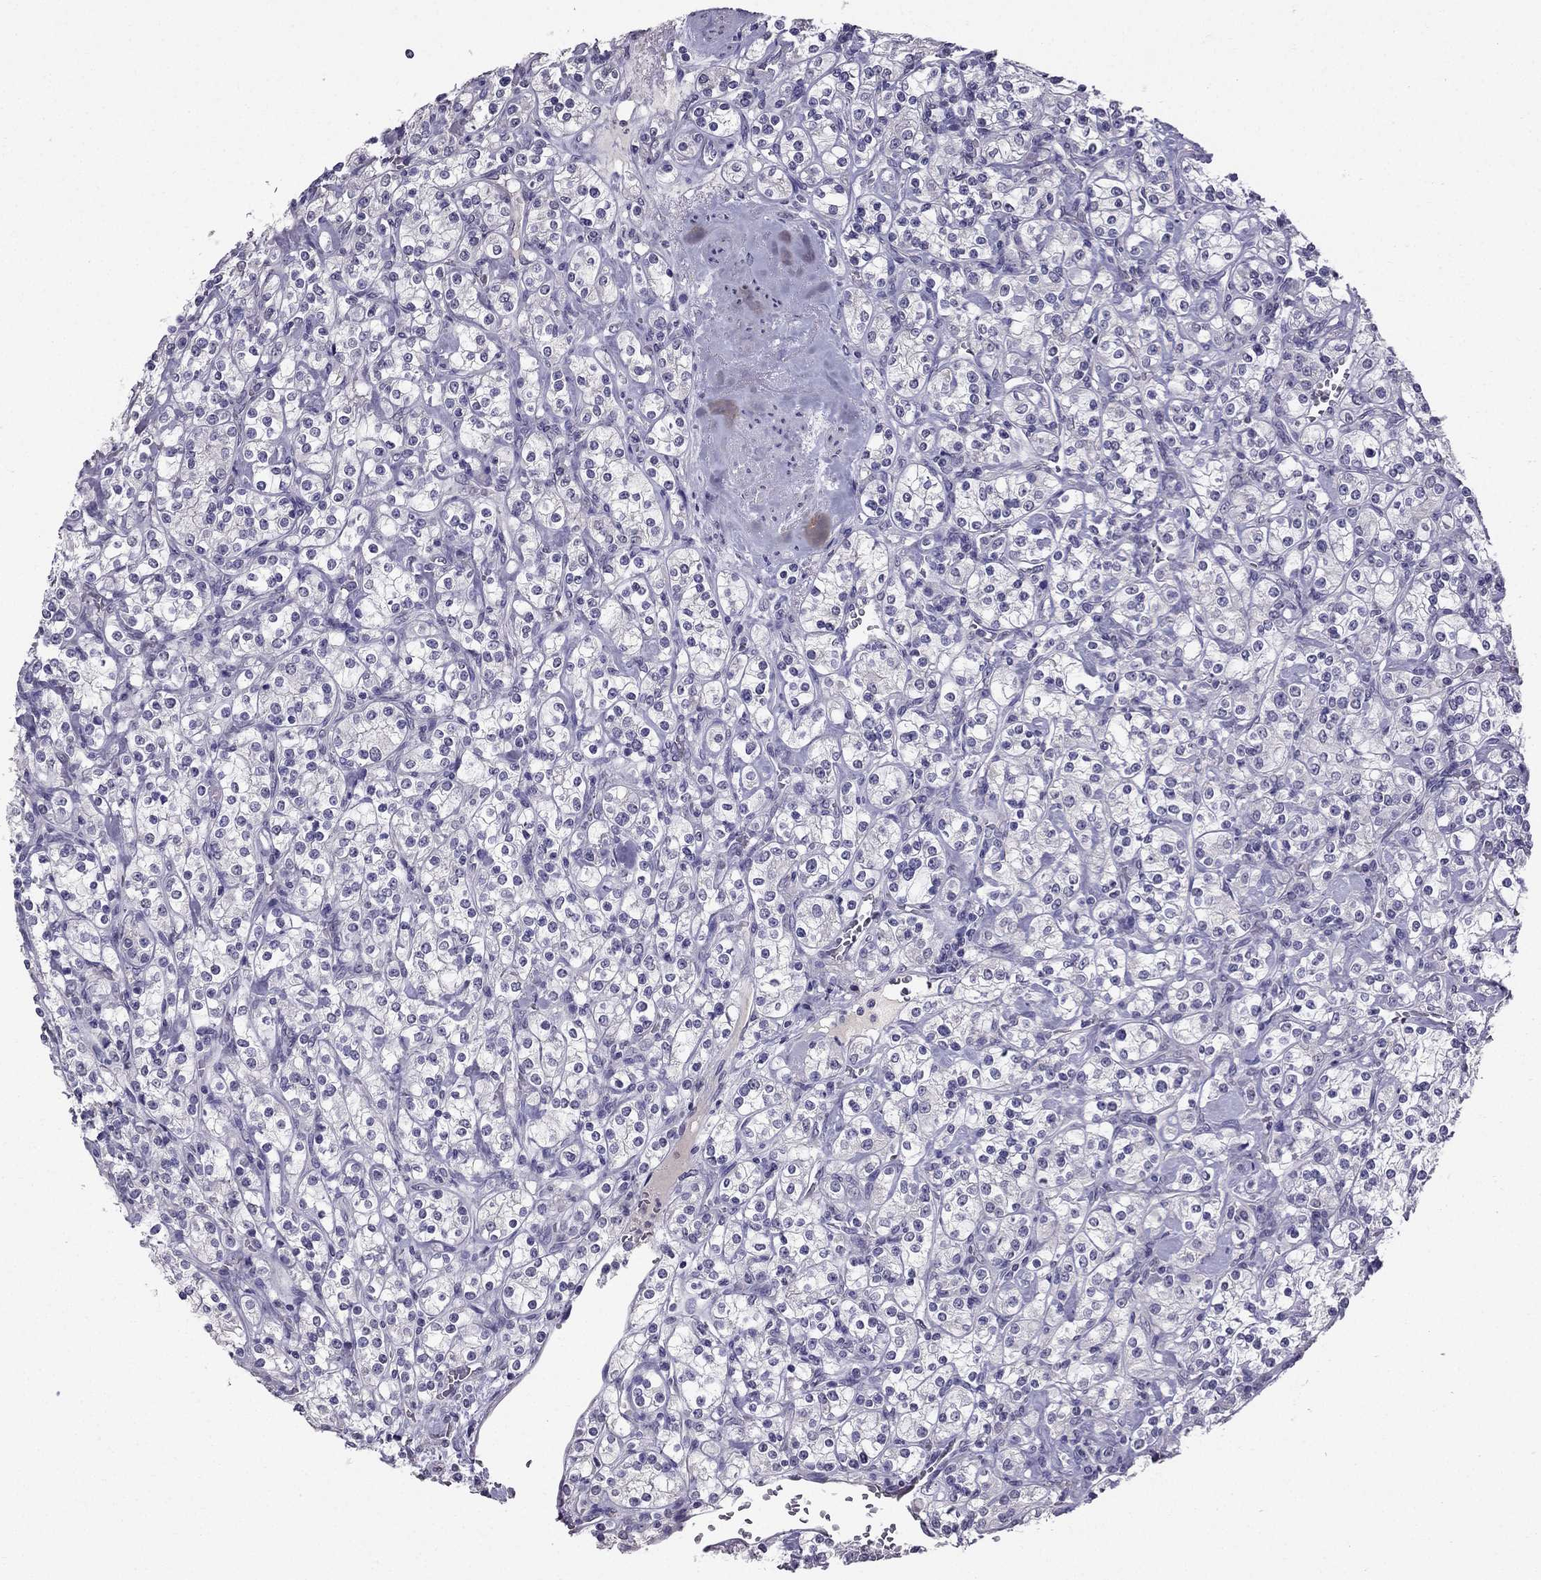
{"staining": {"intensity": "negative", "quantity": "none", "location": "none"}, "tissue": "renal cancer", "cell_type": "Tumor cells", "image_type": "cancer", "snomed": [{"axis": "morphology", "description": "Adenocarcinoma, NOS"}, {"axis": "topography", "description": "Kidney"}], "caption": "Immunohistochemistry (IHC) micrograph of neoplastic tissue: human renal cancer stained with DAB (3,3'-diaminobenzidine) exhibits no significant protein positivity in tumor cells.", "gene": "SCG5", "patient": {"sex": "male", "age": 77}}